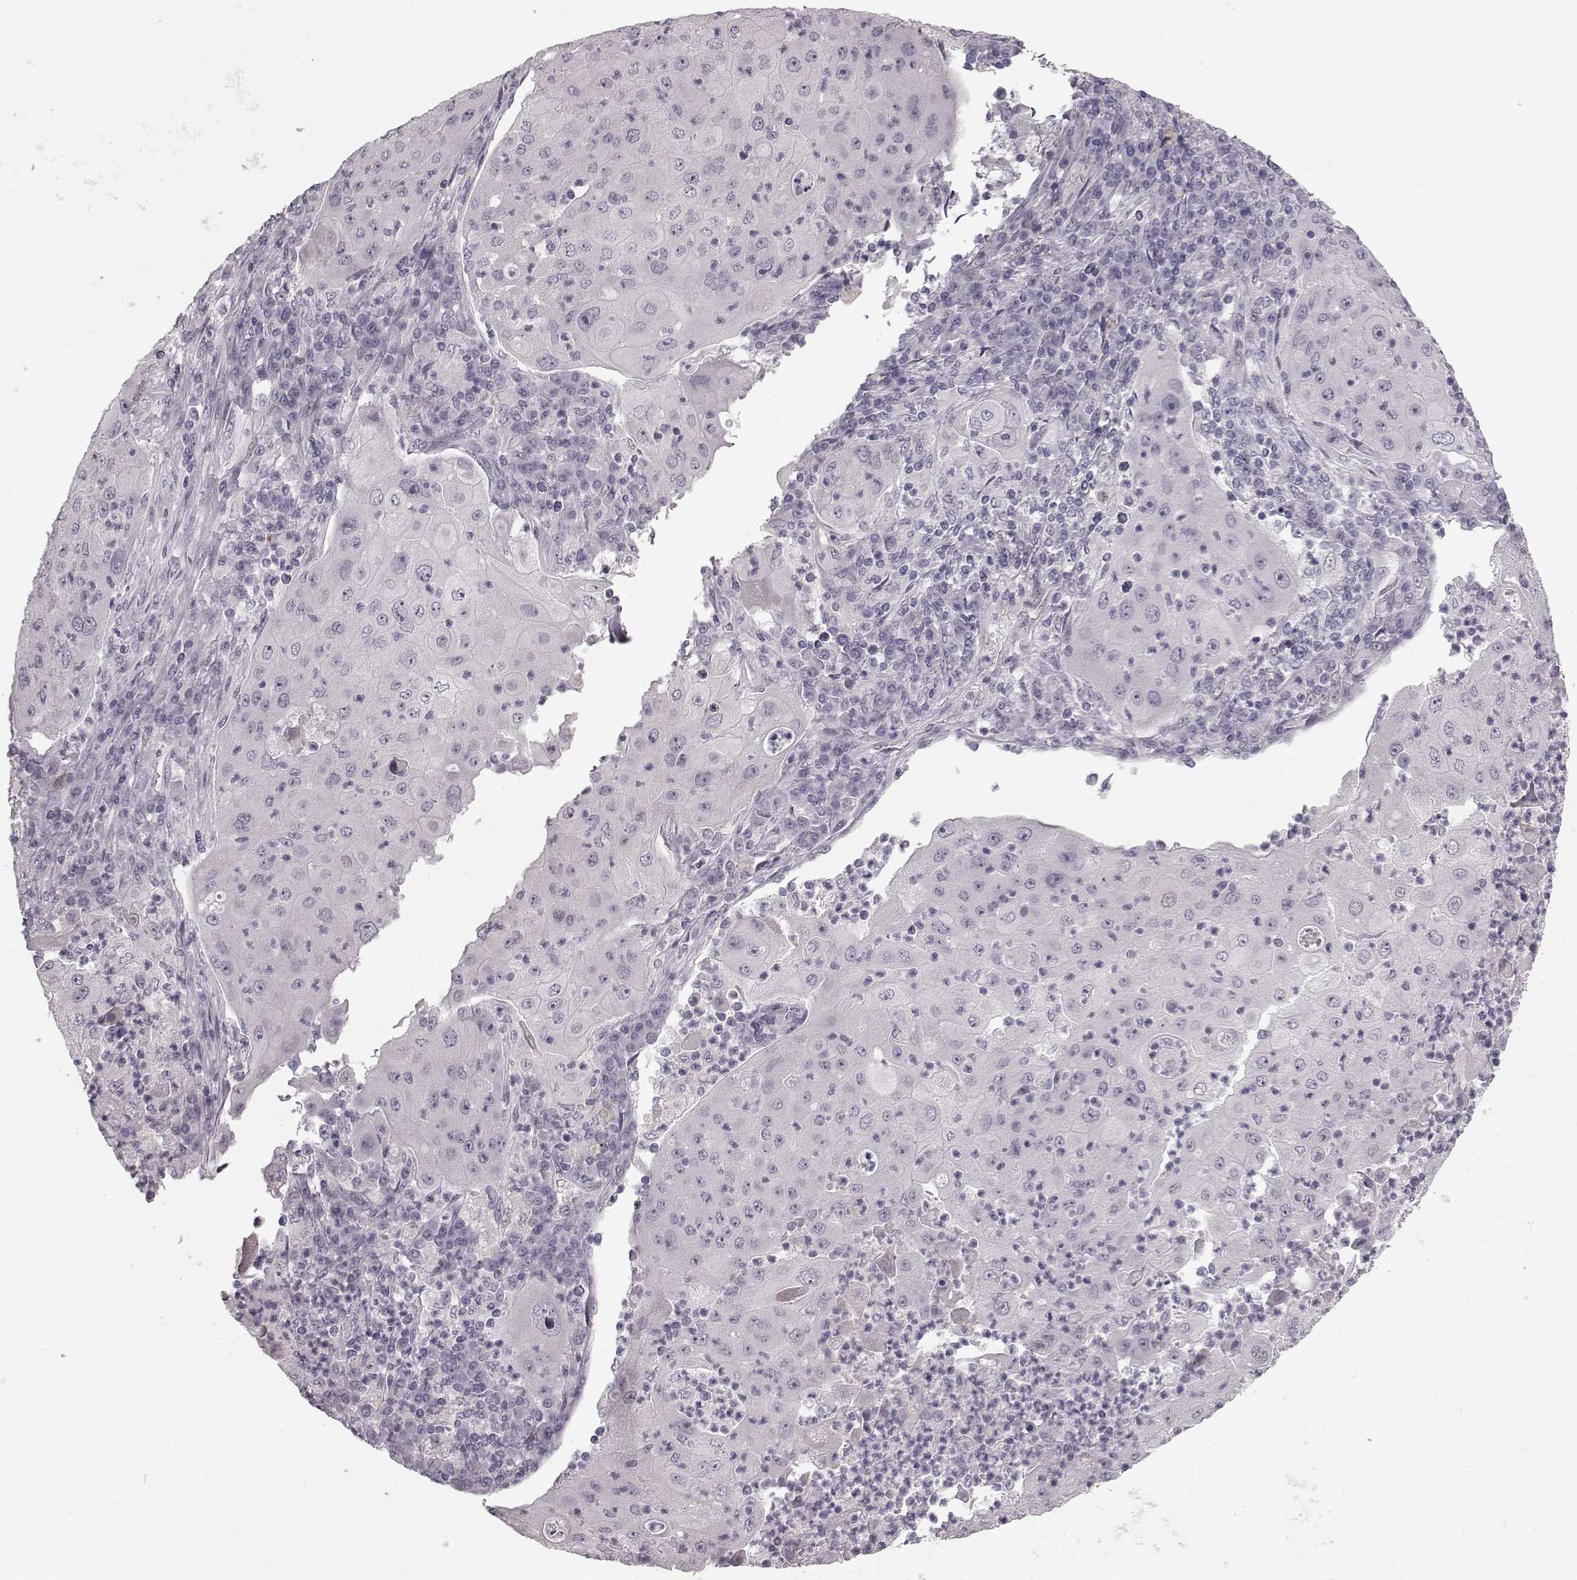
{"staining": {"intensity": "negative", "quantity": "none", "location": "none"}, "tissue": "lung cancer", "cell_type": "Tumor cells", "image_type": "cancer", "snomed": [{"axis": "morphology", "description": "Squamous cell carcinoma, NOS"}, {"axis": "topography", "description": "Lung"}], "caption": "This is an immunohistochemistry histopathology image of human lung cancer (squamous cell carcinoma). There is no expression in tumor cells.", "gene": "TCHHL1", "patient": {"sex": "female", "age": 59}}